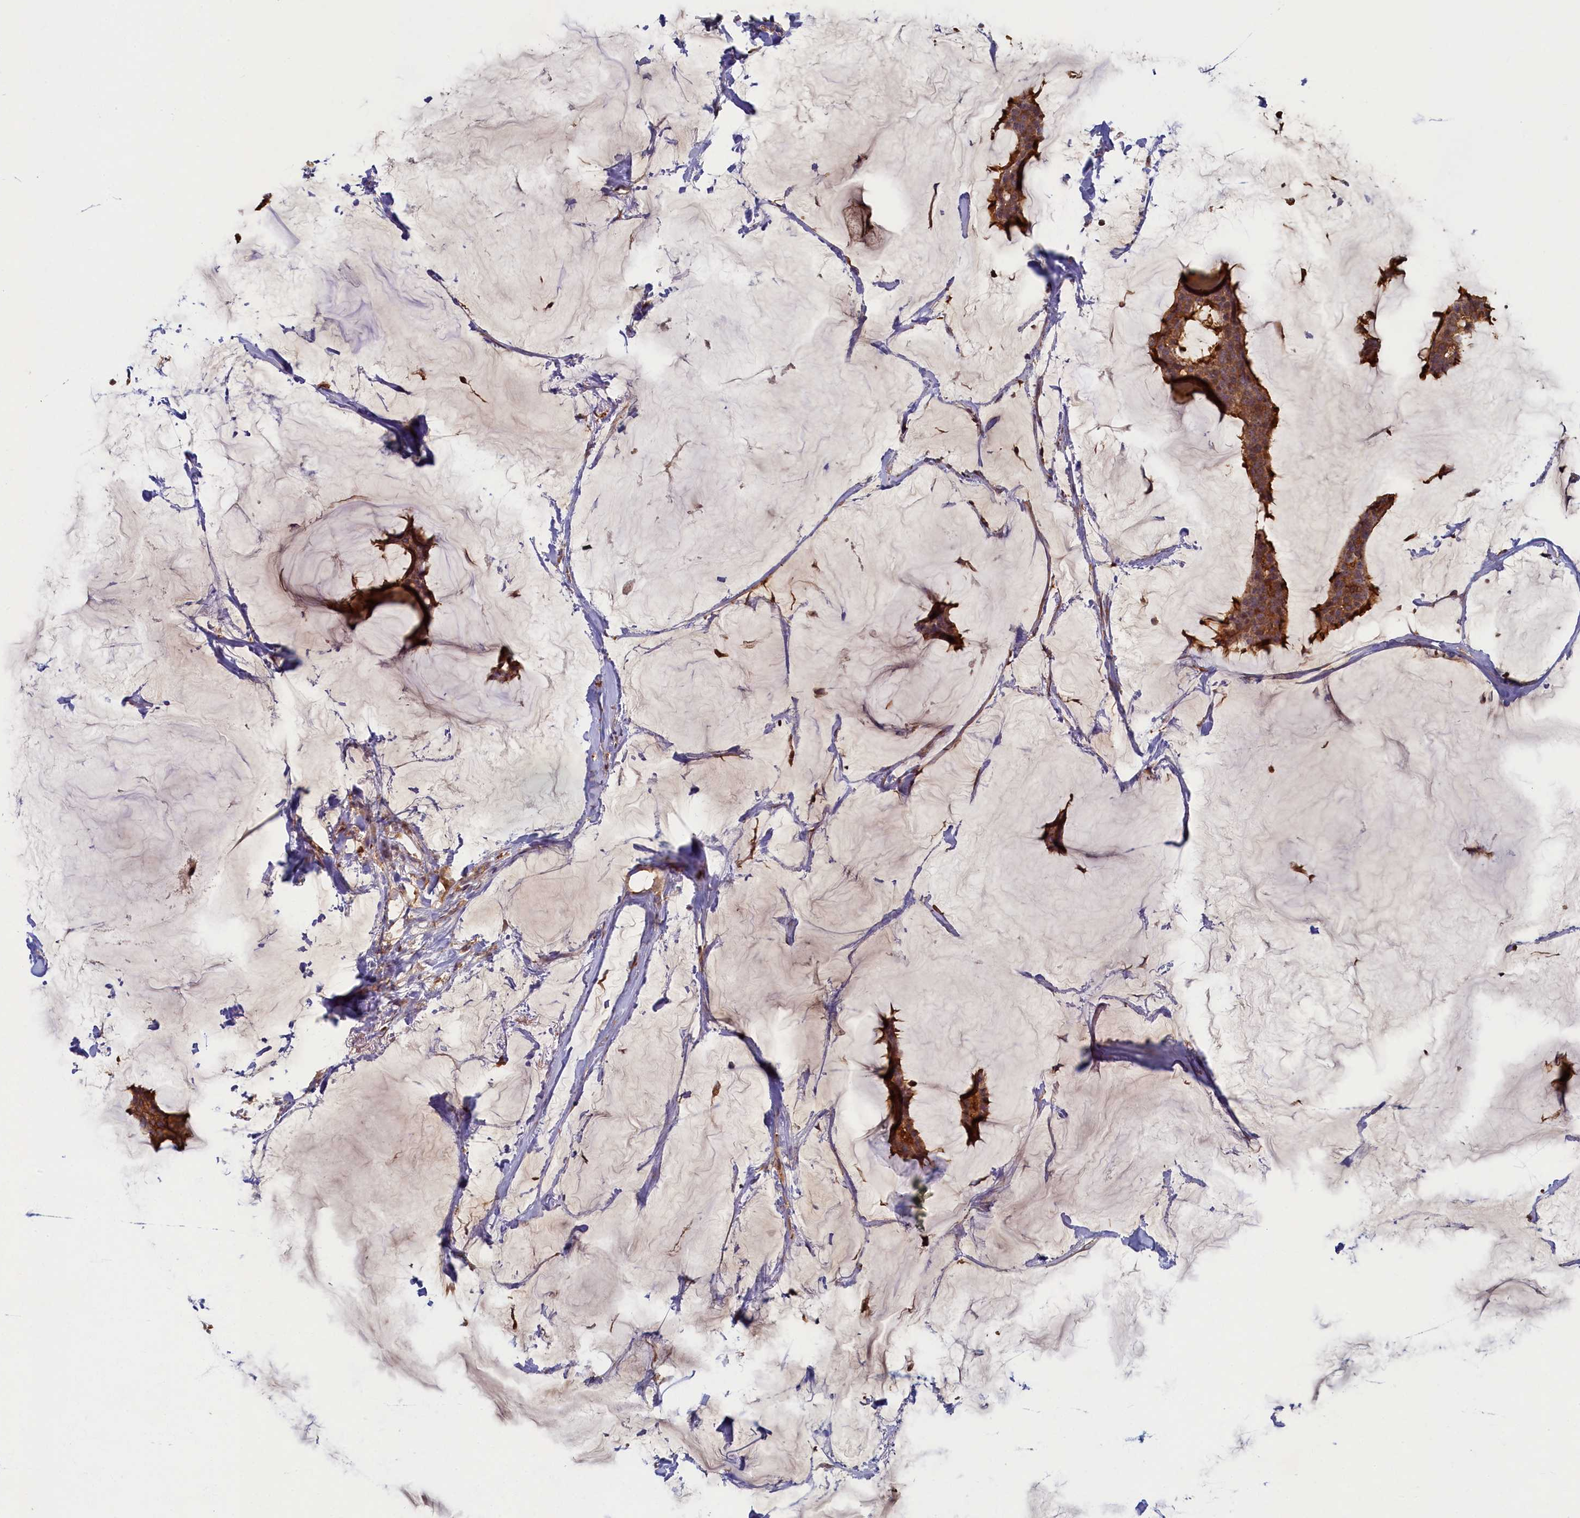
{"staining": {"intensity": "moderate", "quantity": ">75%", "location": "cytoplasmic/membranous"}, "tissue": "breast cancer", "cell_type": "Tumor cells", "image_type": "cancer", "snomed": [{"axis": "morphology", "description": "Duct carcinoma"}, {"axis": "topography", "description": "Breast"}], "caption": "Breast cancer (infiltrating ductal carcinoma) stained with a protein marker demonstrates moderate staining in tumor cells.", "gene": "TIMM8B", "patient": {"sex": "female", "age": 93}}